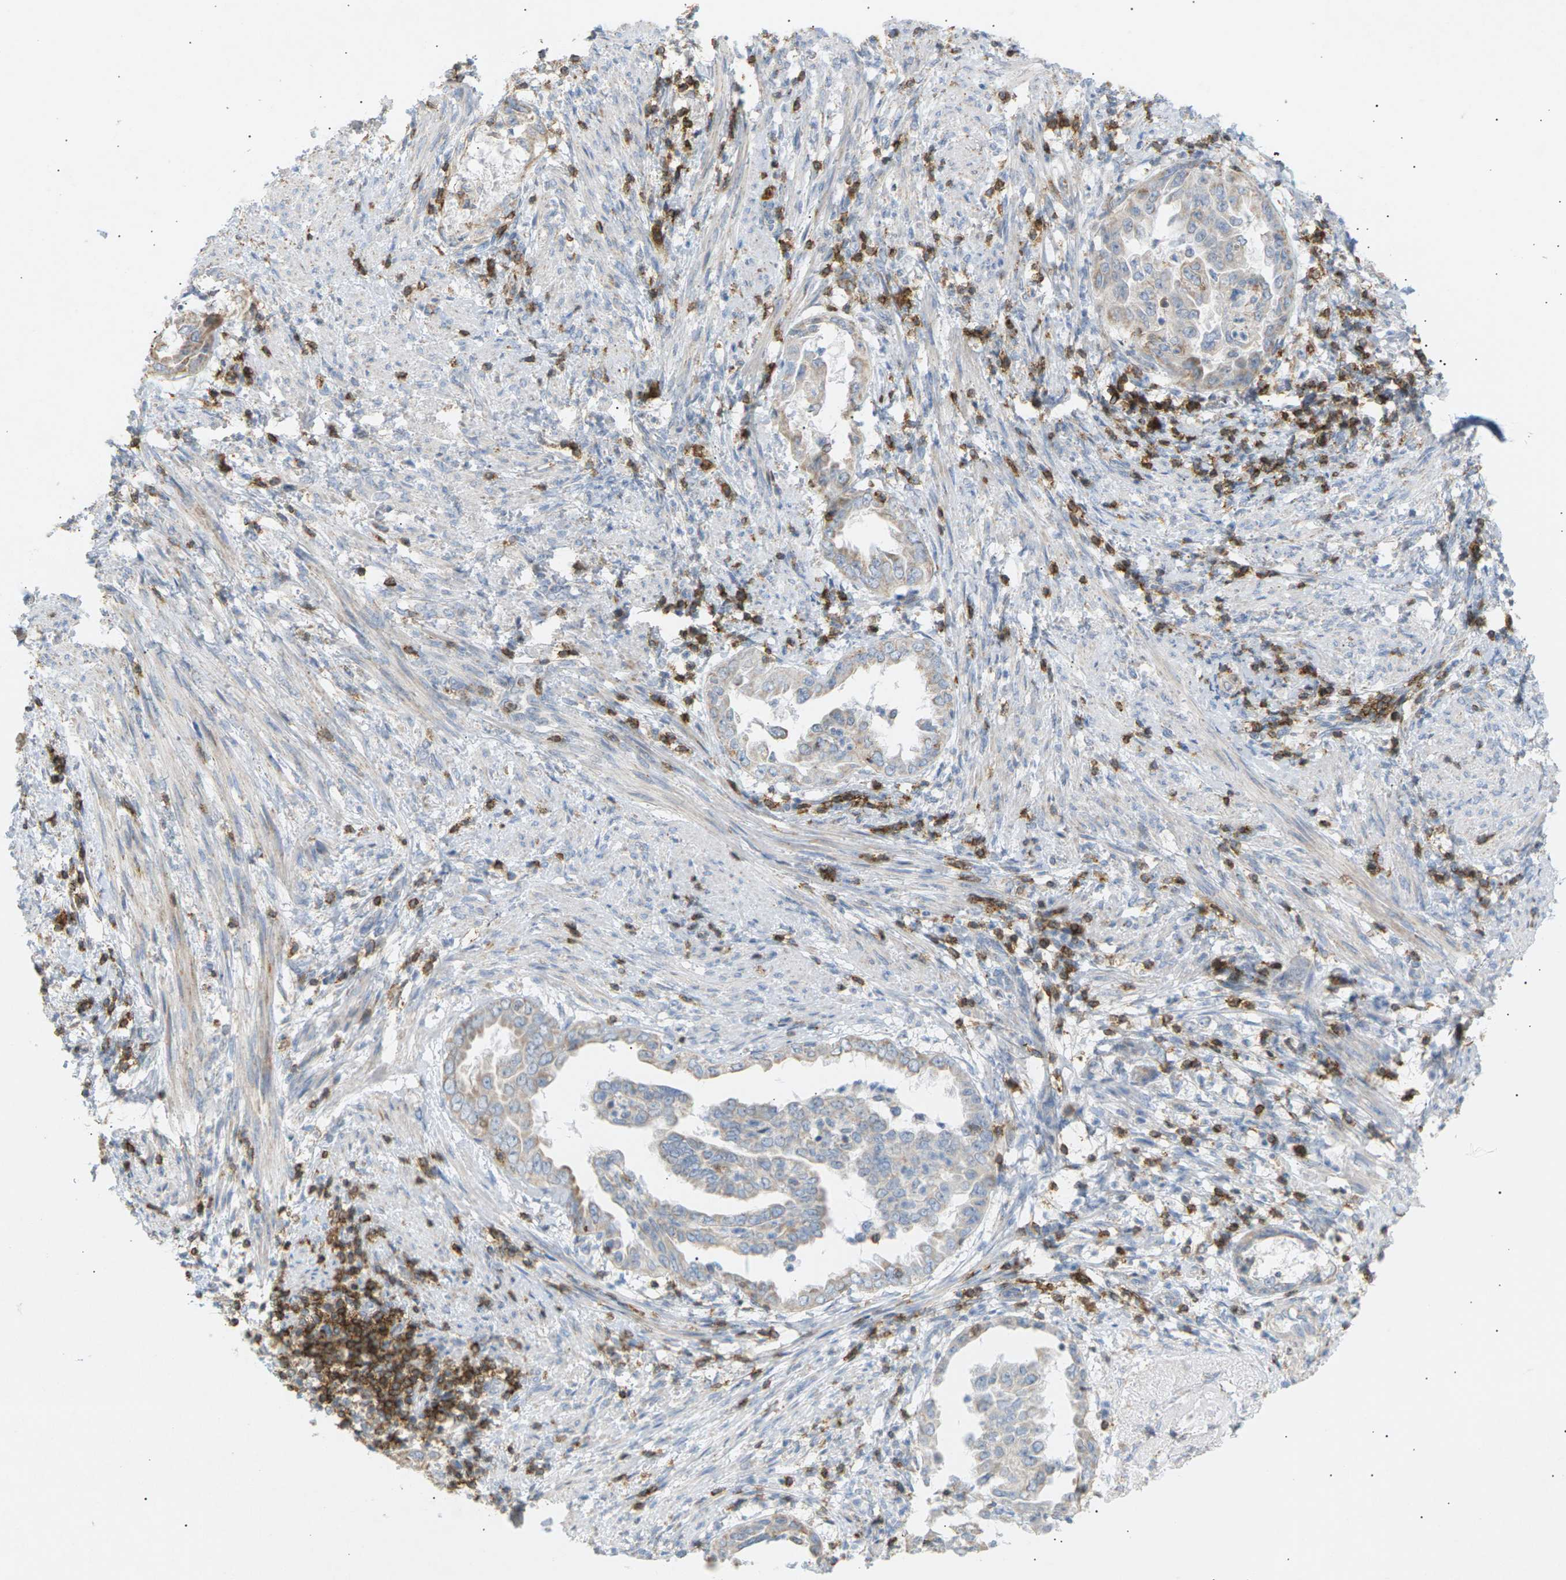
{"staining": {"intensity": "weak", "quantity": "<25%", "location": "cytoplasmic/membranous"}, "tissue": "endometrial cancer", "cell_type": "Tumor cells", "image_type": "cancer", "snomed": [{"axis": "morphology", "description": "Adenocarcinoma, NOS"}, {"axis": "topography", "description": "Endometrium"}], "caption": "DAB (3,3'-diaminobenzidine) immunohistochemical staining of endometrial cancer displays no significant positivity in tumor cells. The staining was performed using DAB to visualize the protein expression in brown, while the nuclei were stained in blue with hematoxylin (Magnification: 20x).", "gene": "LIME1", "patient": {"sex": "female", "age": 85}}